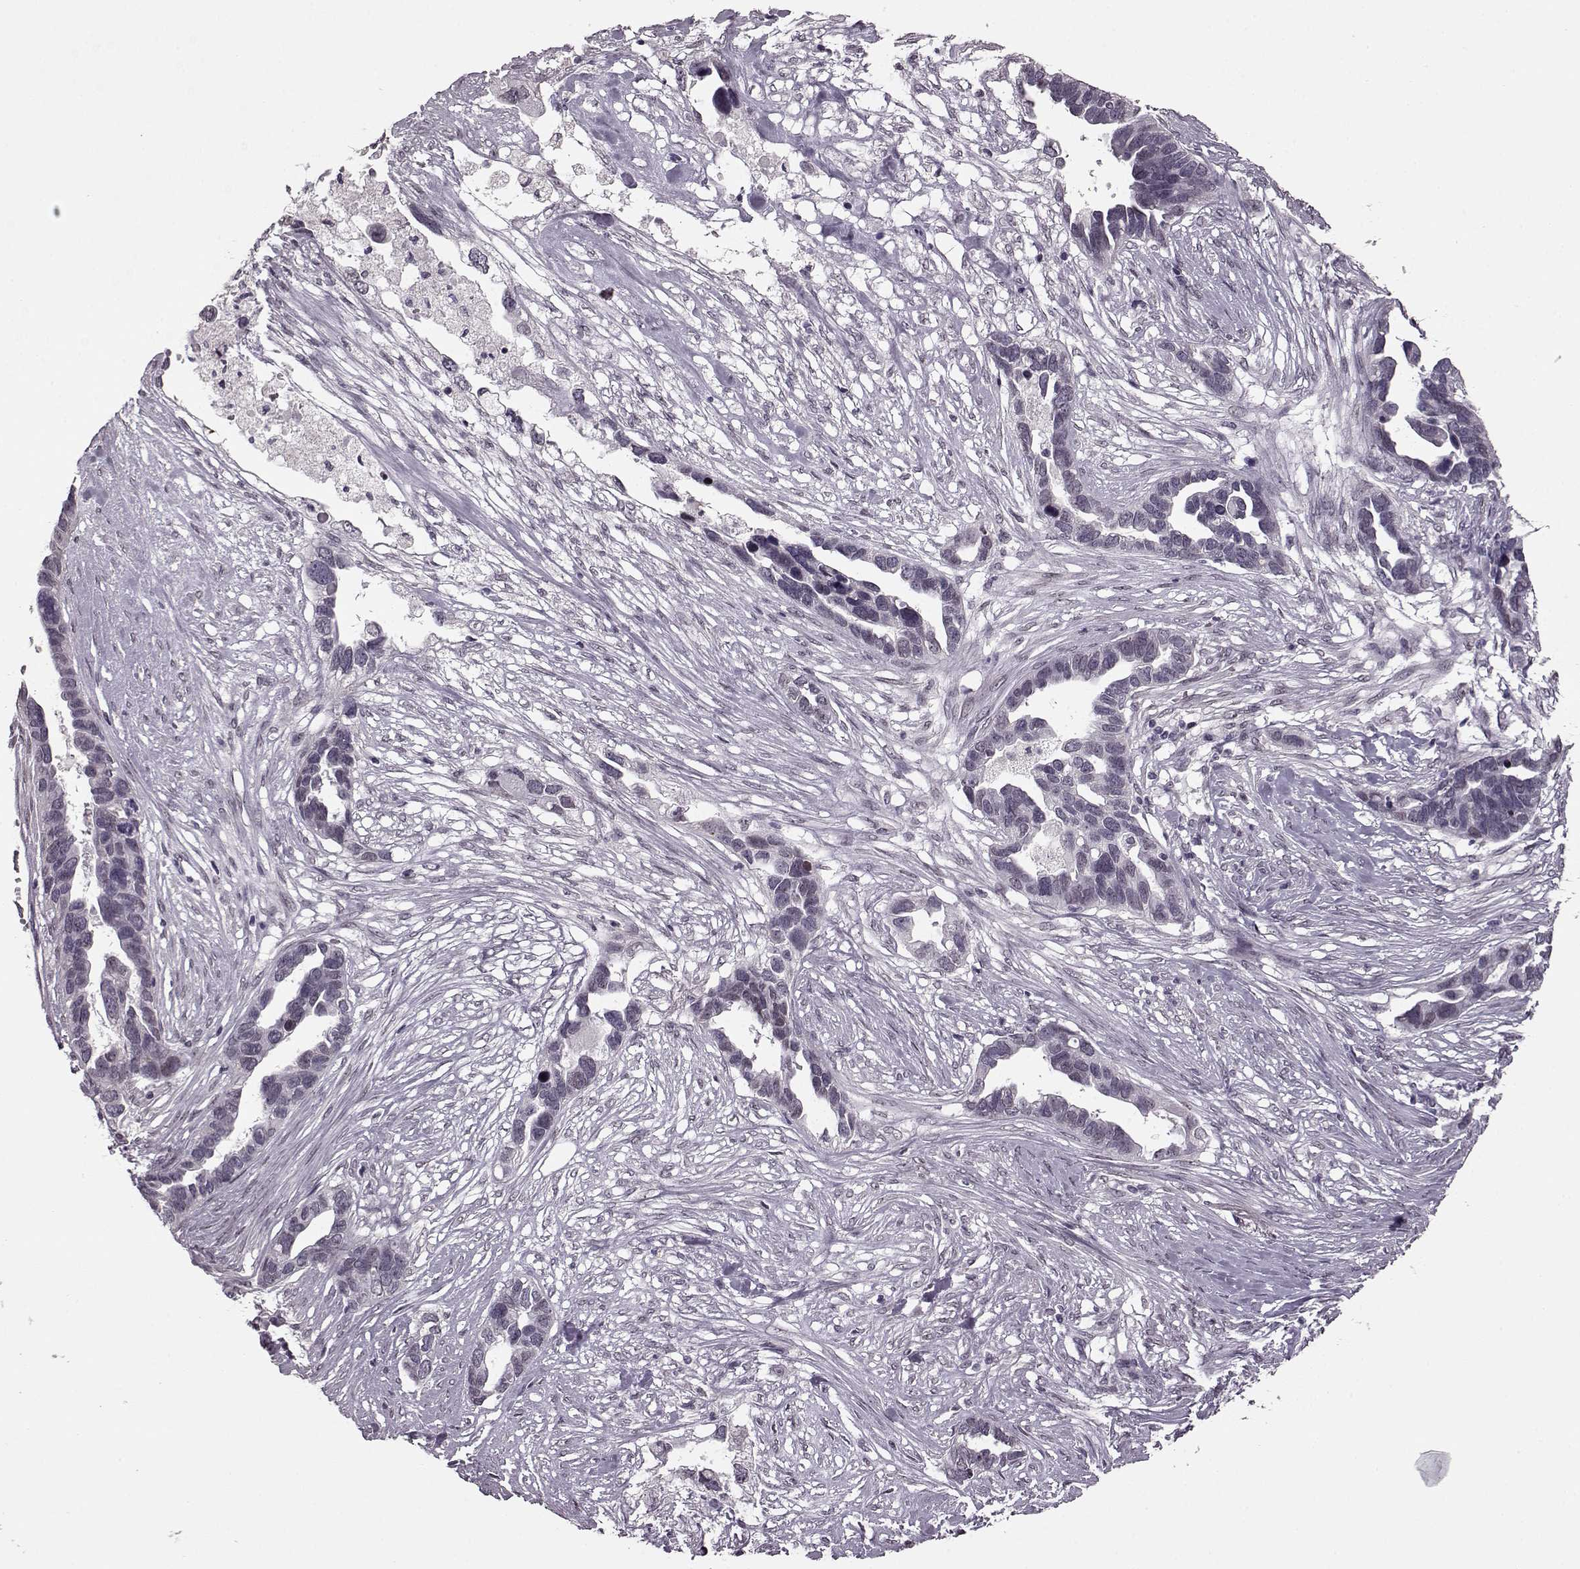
{"staining": {"intensity": "negative", "quantity": "none", "location": "none"}, "tissue": "ovarian cancer", "cell_type": "Tumor cells", "image_type": "cancer", "snomed": [{"axis": "morphology", "description": "Cystadenocarcinoma, serous, NOS"}, {"axis": "topography", "description": "Ovary"}], "caption": "IHC of ovarian serous cystadenocarcinoma displays no staining in tumor cells.", "gene": "STX1B", "patient": {"sex": "female", "age": 54}}